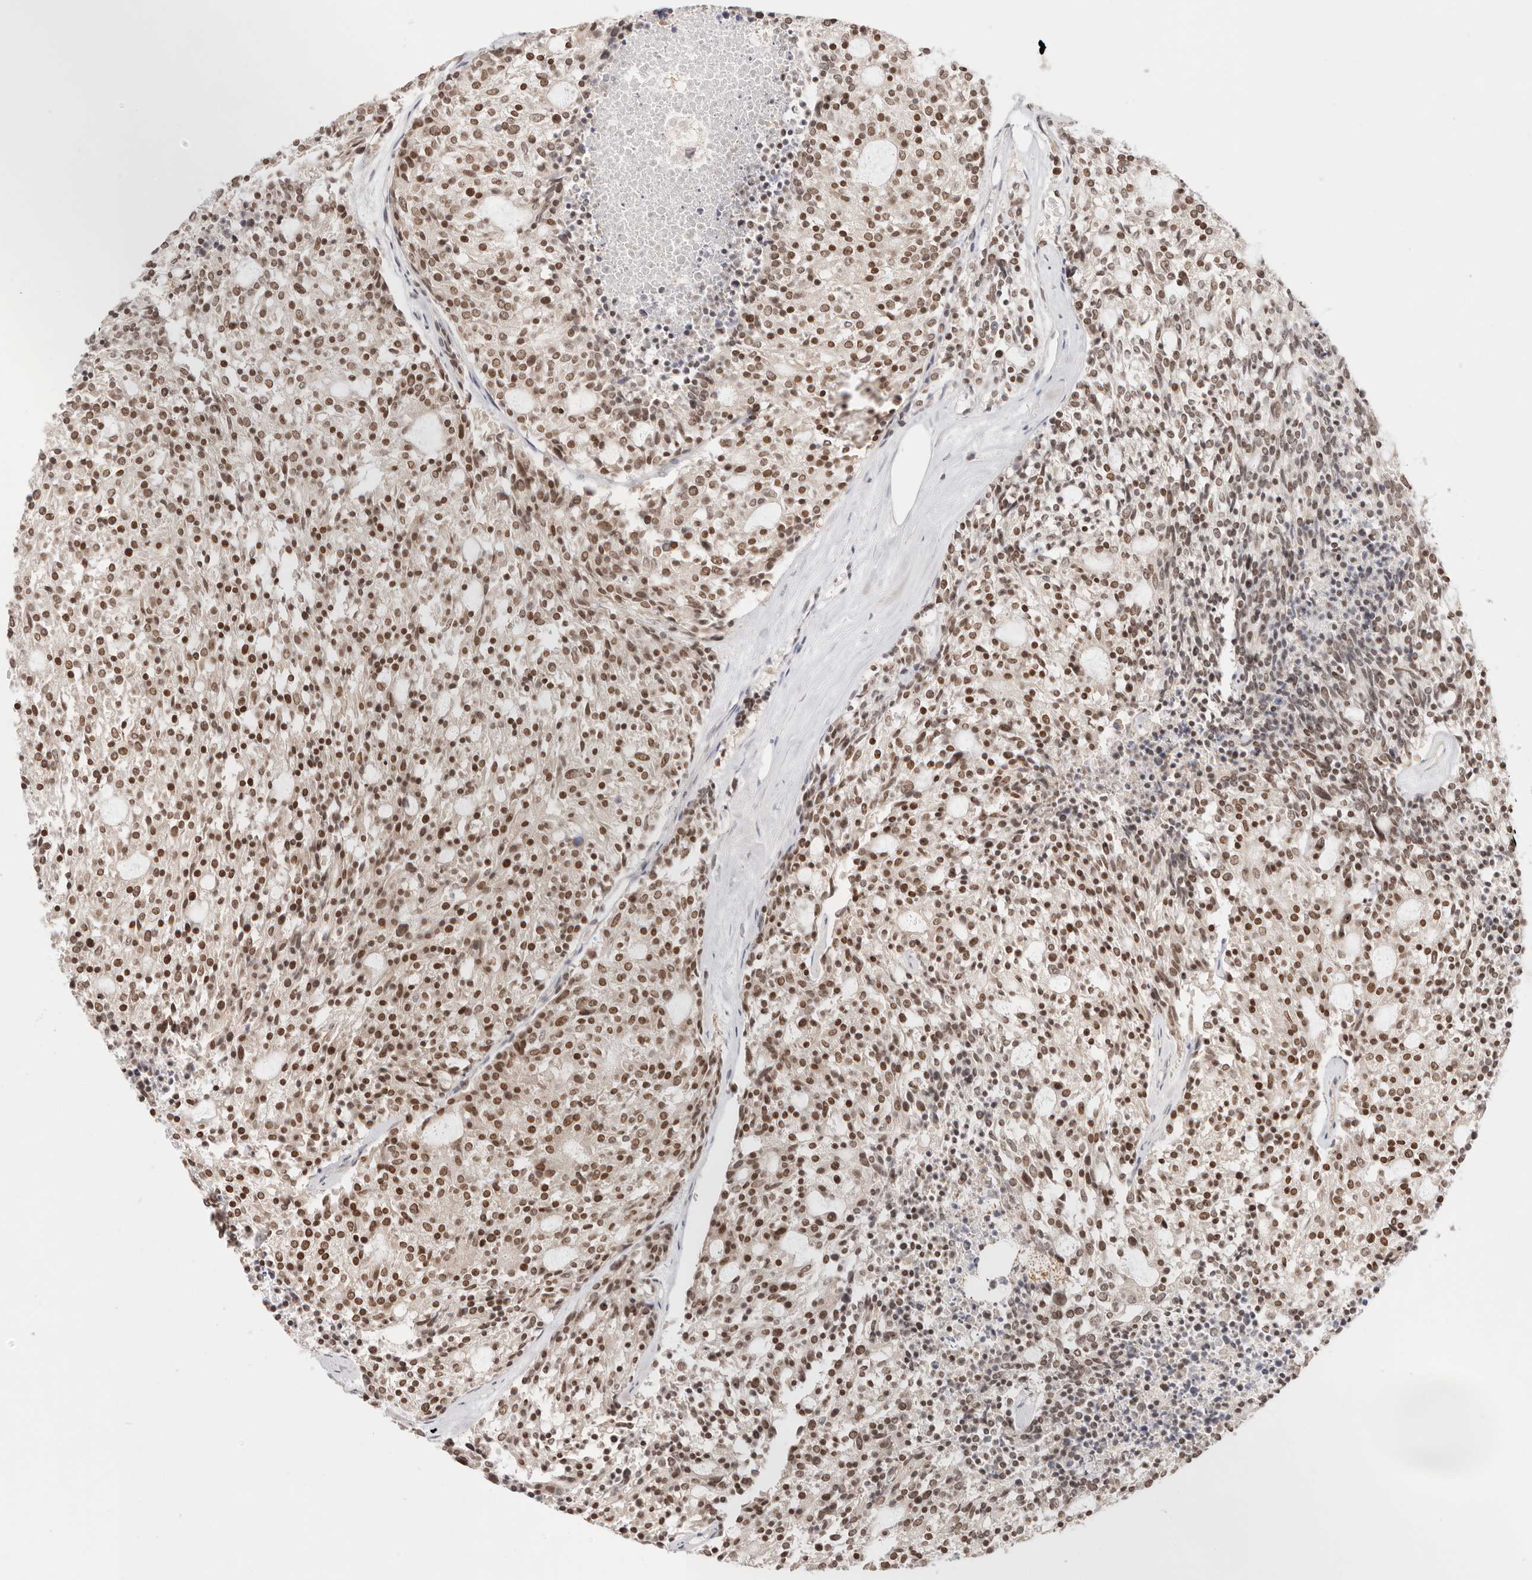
{"staining": {"intensity": "moderate", "quantity": ">75%", "location": "nuclear"}, "tissue": "carcinoid", "cell_type": "Tumor cells", "image_type": "cancer", "snomed": [{"axis": "morphology", "description": "Carcinoid, malignant, NOS"}, {"axis": "topography", "description": "Pancreas"}], "caption": "Tumor cells display medium levels of moderate nuclear positivity in about >75% of cells in human carcinoid.", "gene": "RFC3", "patient": {"sex": "female", "age": 54}}